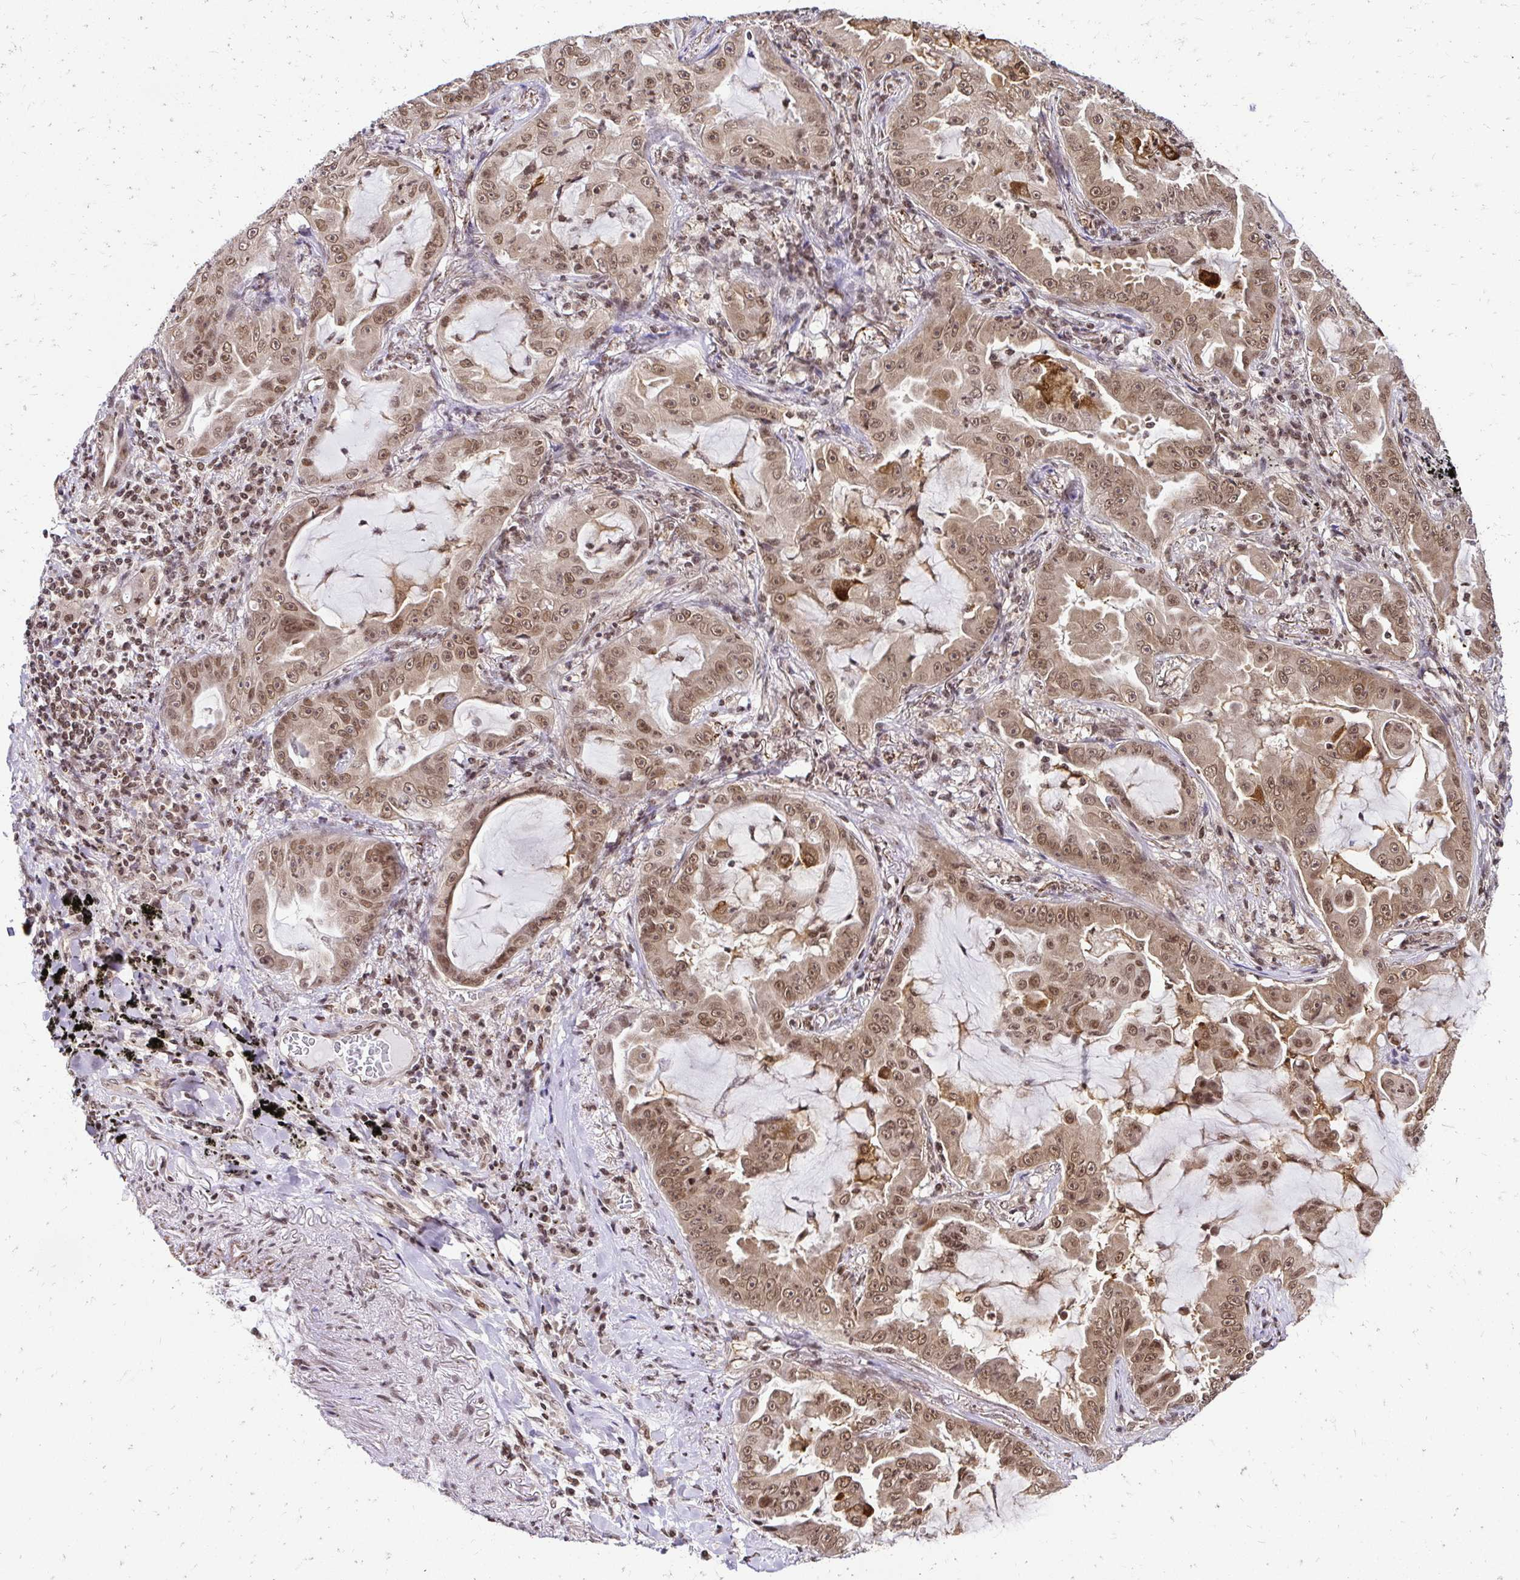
{"staining": {"intensity": "moderate", "quantity": ">75%", "location": "cytoplasmic/membranous,nuclear"}, "tissue": "lung cancer", "cell_type": "Tumor cells", "image_type": "cancer", "snomed": [{"axis": "morphology", "description": "Adenocarcinoma, NOS"}, {"axis": "topography", "description": "Lung"}], "caption": "High-power microscopy captured an immunohistochemistry (IHC) image of lung cancer (adenocarcinoma), revealing moderate cytoplasmic/membranous and nuclear positivity in about >75% of tumor cells.", "gene": "GLYR1", "patient": {"sex": "female", "age": 52}}